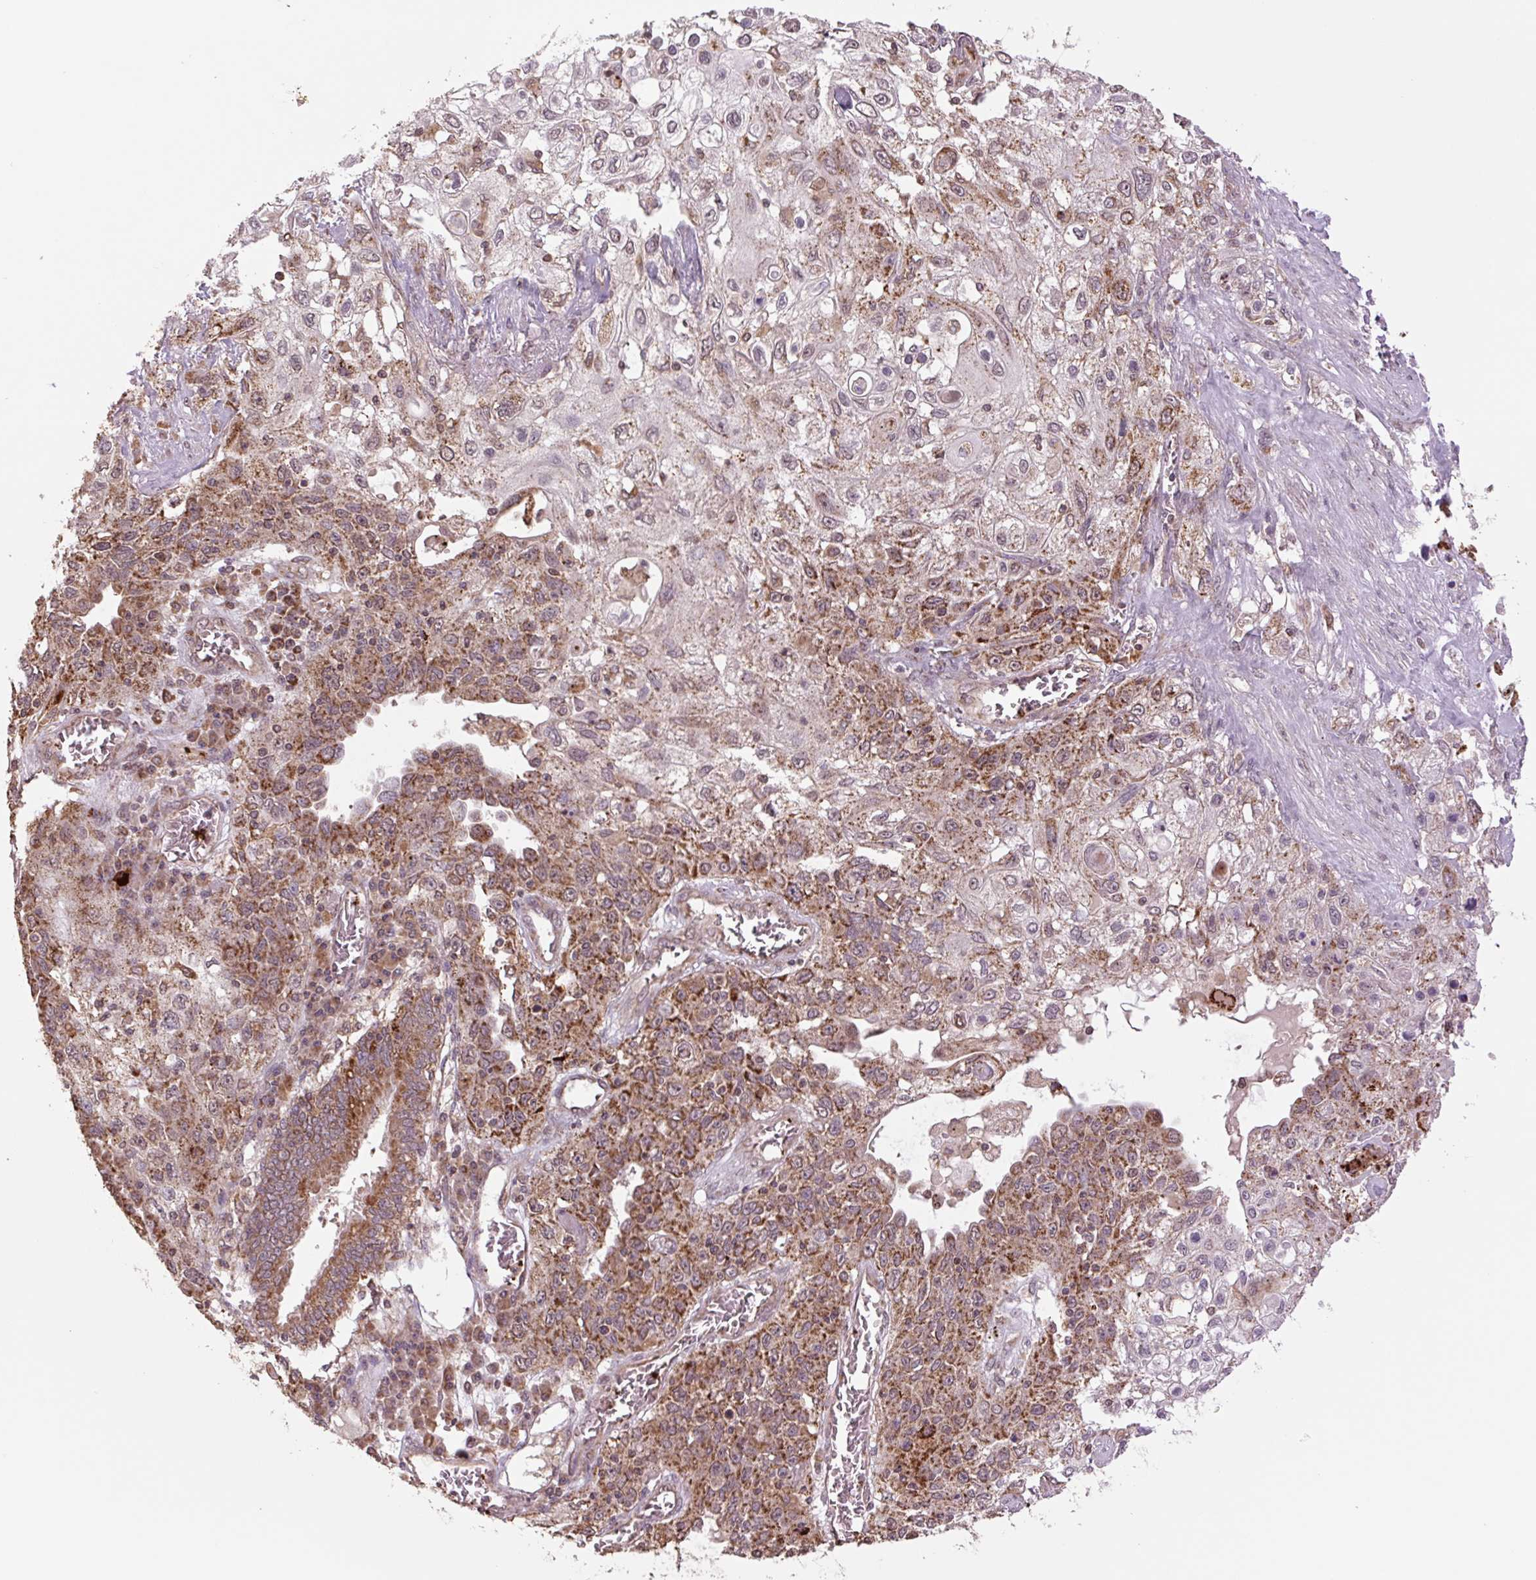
{"staining": {"intensity": "moderate", "quantity": "25%-75%", "location": "cytoplasmic/membranous"}, "tissue": "lung cancer", "cell_type": "Tumor cells", "image_type": "cancer", "snomed": [{"axis": "morphology", "description": "Squamous cell carcinoma, NOS"}, {"axis": "topography", "description": "Lung"}], "caption": "About 25%-75% of tumor cells in squamous cell carcinoma (lung) reveal moderate cytoplasmic/membranous protein expression as visualized by brown immunohistochemical staining.", "gene": "TMEM160", "patient": {"sex": "female", "age": 69}}